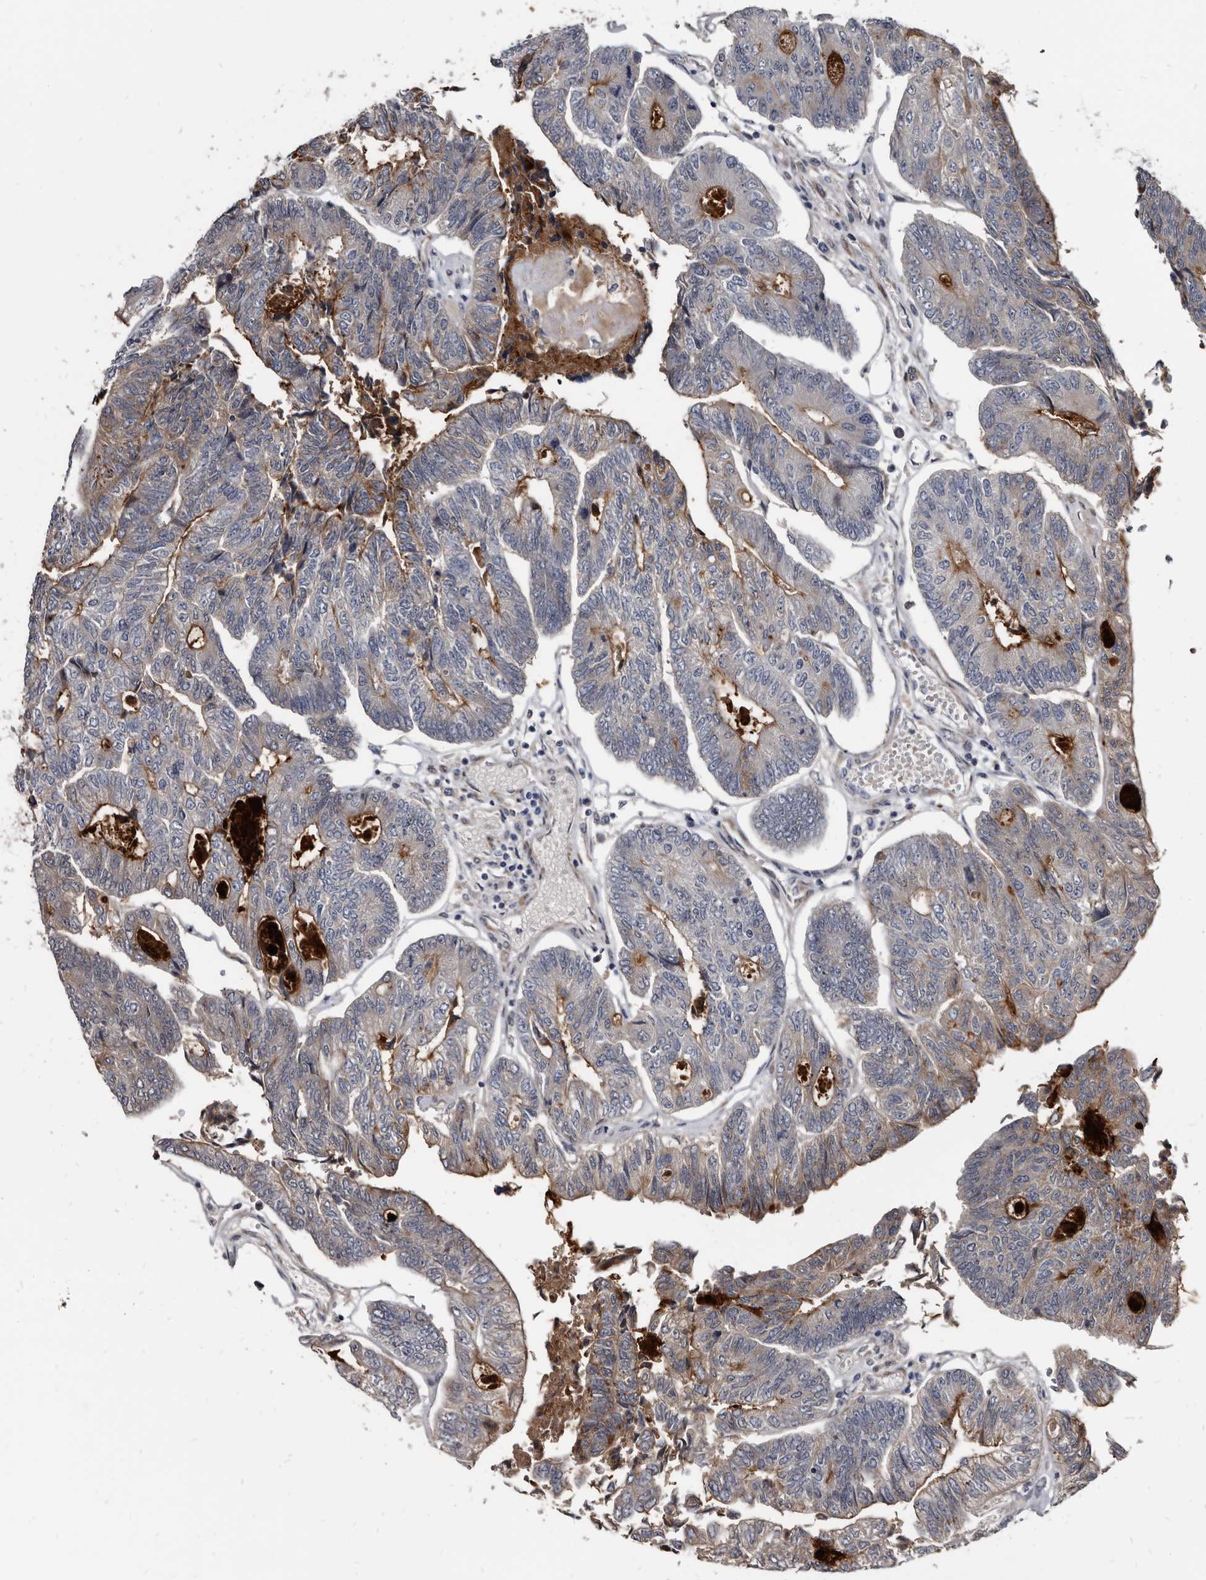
{"staining": {"intensity": "moderate", "quantity": "25%-75%", "location": "cytoplasmic/membranous"}, "tissue": "colorectal cancer", "cell_type": "Tumor cells", "image_type": "cancer", "snomed": [{"axis": "morphology", "description": "Adenocarcinoma, NOS"}, {"axis": "topography", "description": "Colon"}], "caption": "Colorectal cancer stained with DAB immunohistochemistry shows medium levels of moderate cytoplasmic/membranous staining in approximately 25%-75% of tumor cells.", "gene": "PRSS8", "patient": {"sex": "female", "age": 67}}